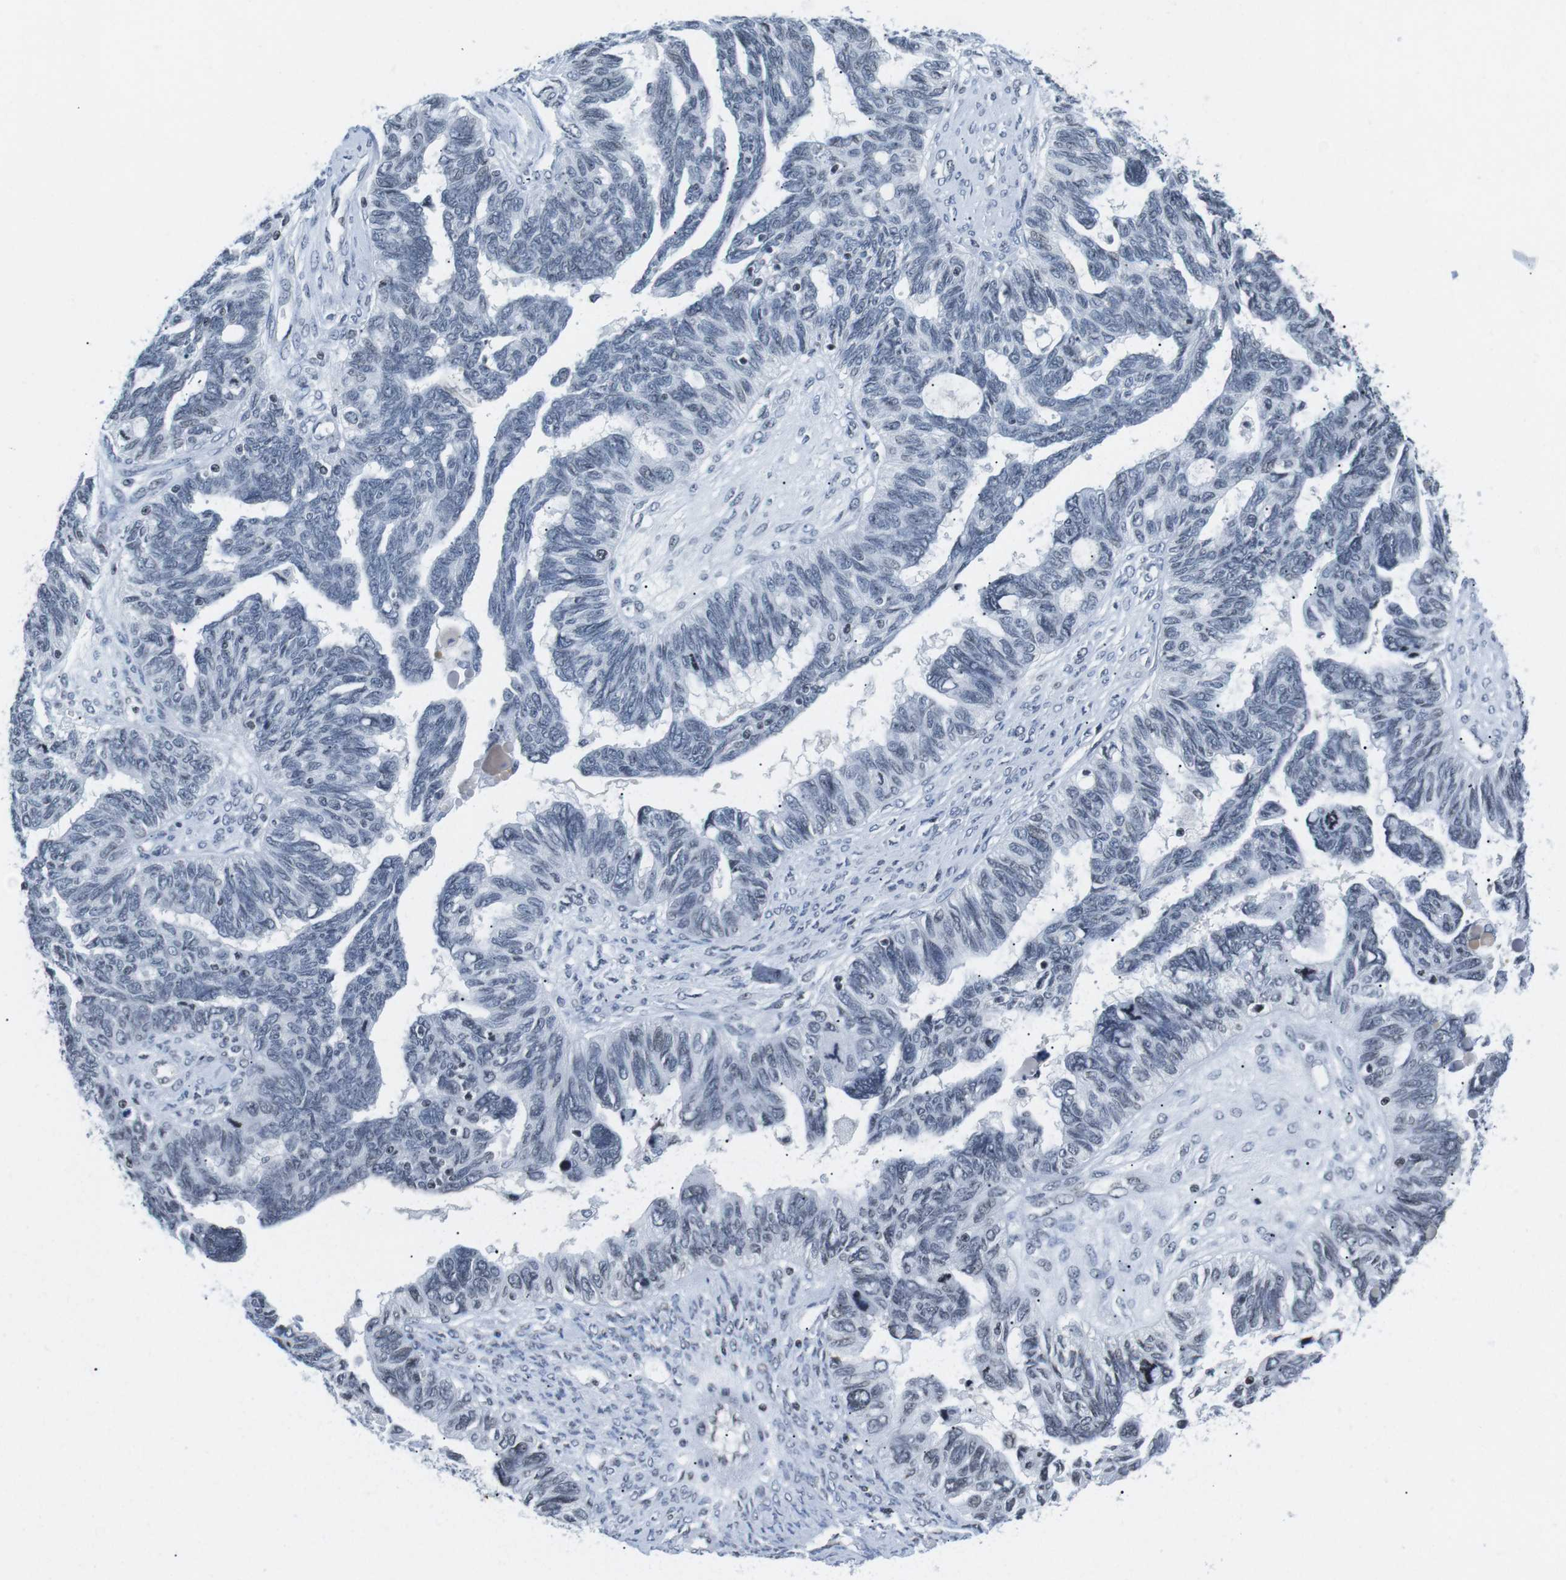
{"staining": {"intensity": "negative", "quantity": "none", "location": "none"}, "tissue": "ovarian cancer", "cell_type": "Tumor cells", "image_type": "cancer", "snomed": [{"axis": "morphology", "description": "Cystadenocarcinoma, serous, NOS"}, {"axis": "topography", "description": "Ovary"}], "caption": "DAB immunohistochemical staining of serous cystadenocarcinoma (ovarian) shows no significant staining in tumor cells. (Brightfield microscopy of DAB (3,3'-diaminobenzidine) IHC at high magnification).", "gene": "E2F2", "patient": {"sex": "female", "age": 79}}